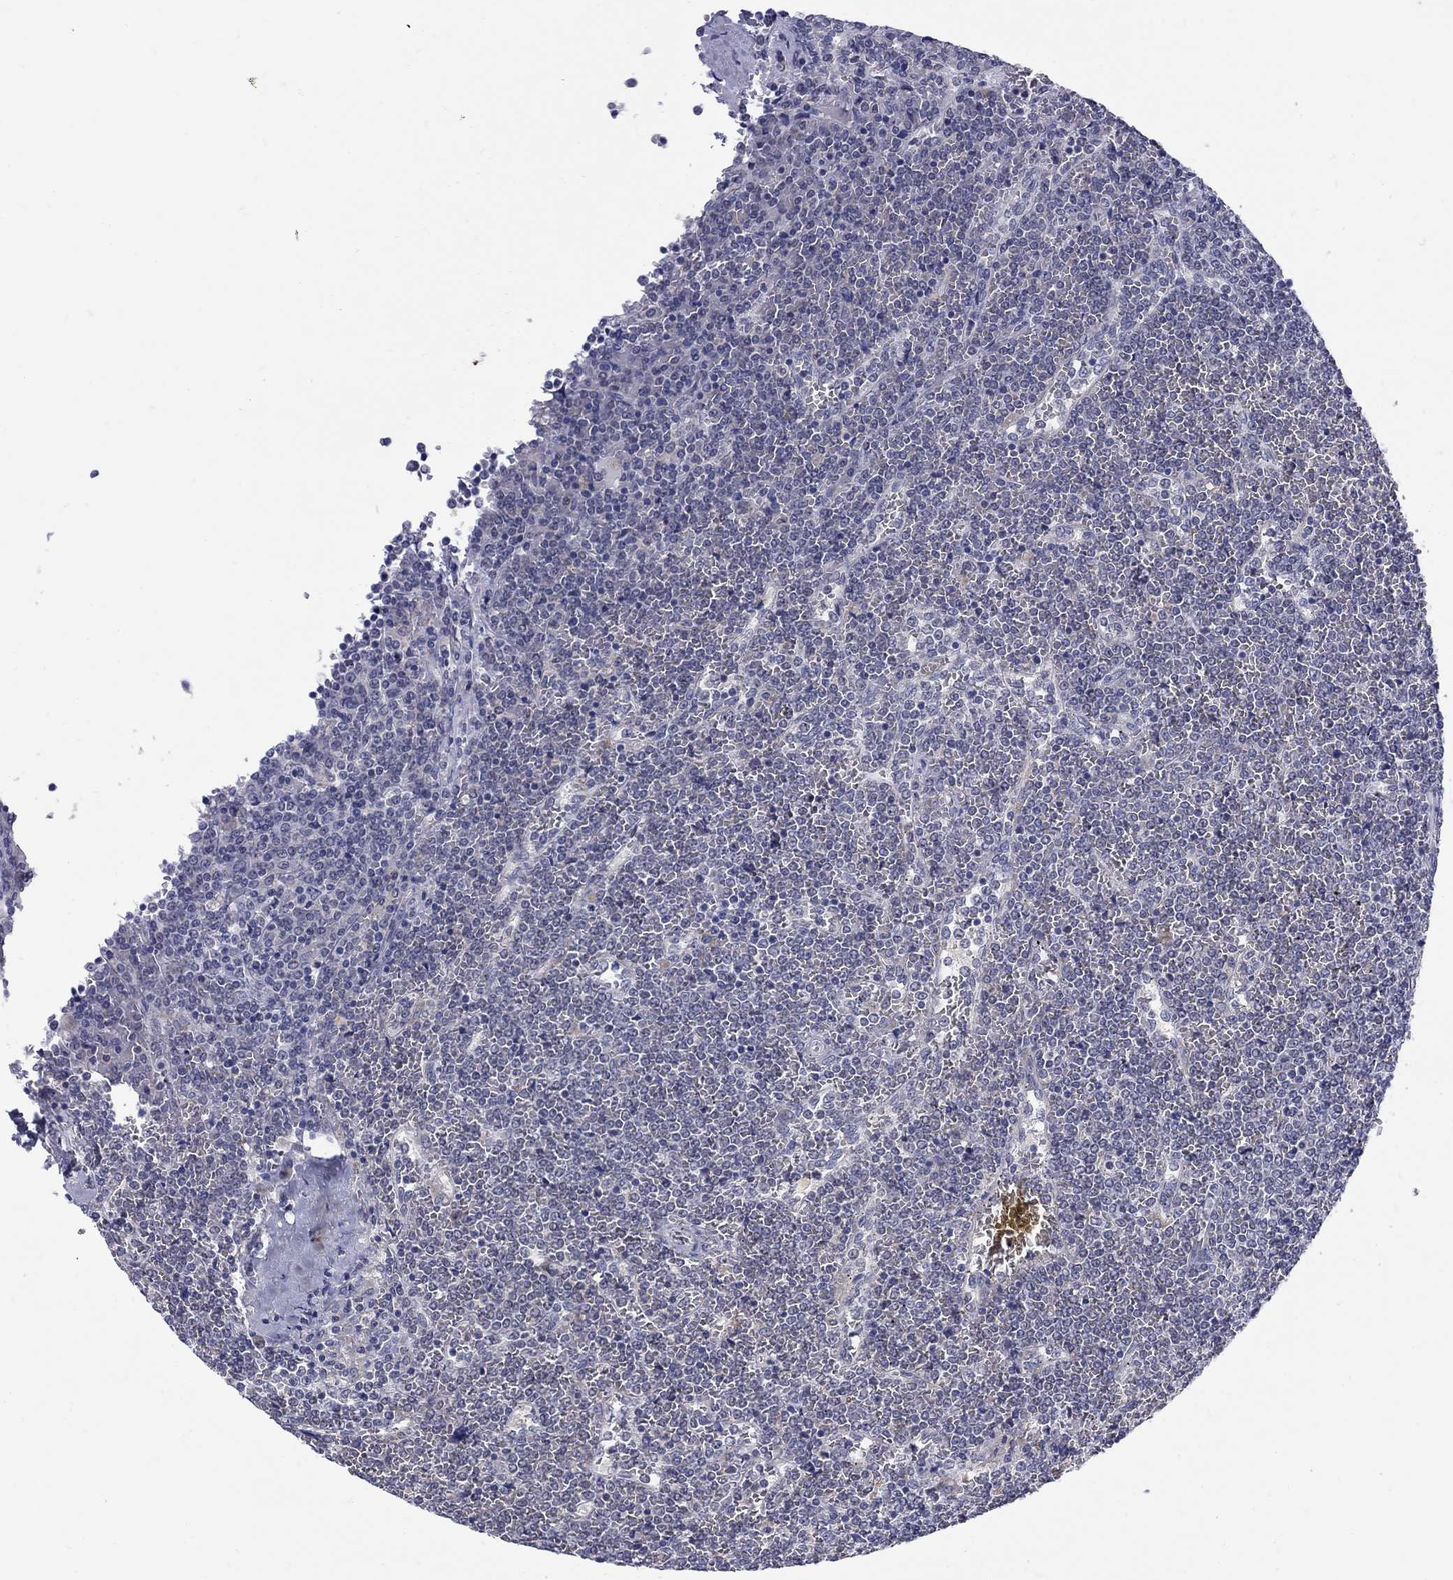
{"staining": {"intensity": "negative", "quantity": "none", "location": "none"}, "tissue": "lymphoma", "cell_type": "Tumor cells", "image_type": "cancer", "snomed": [{"axis": "morphology", "description": "Malignant lymphoma, non-Hodgkin's type, Low grade"}, {"axis": "topography", "description": "Spleen"}], "caption": "There is no significant expression in tumor cells of lymphoma.", "gene": "ABCA4", "patient": {"sex": "female", "age": 19}}